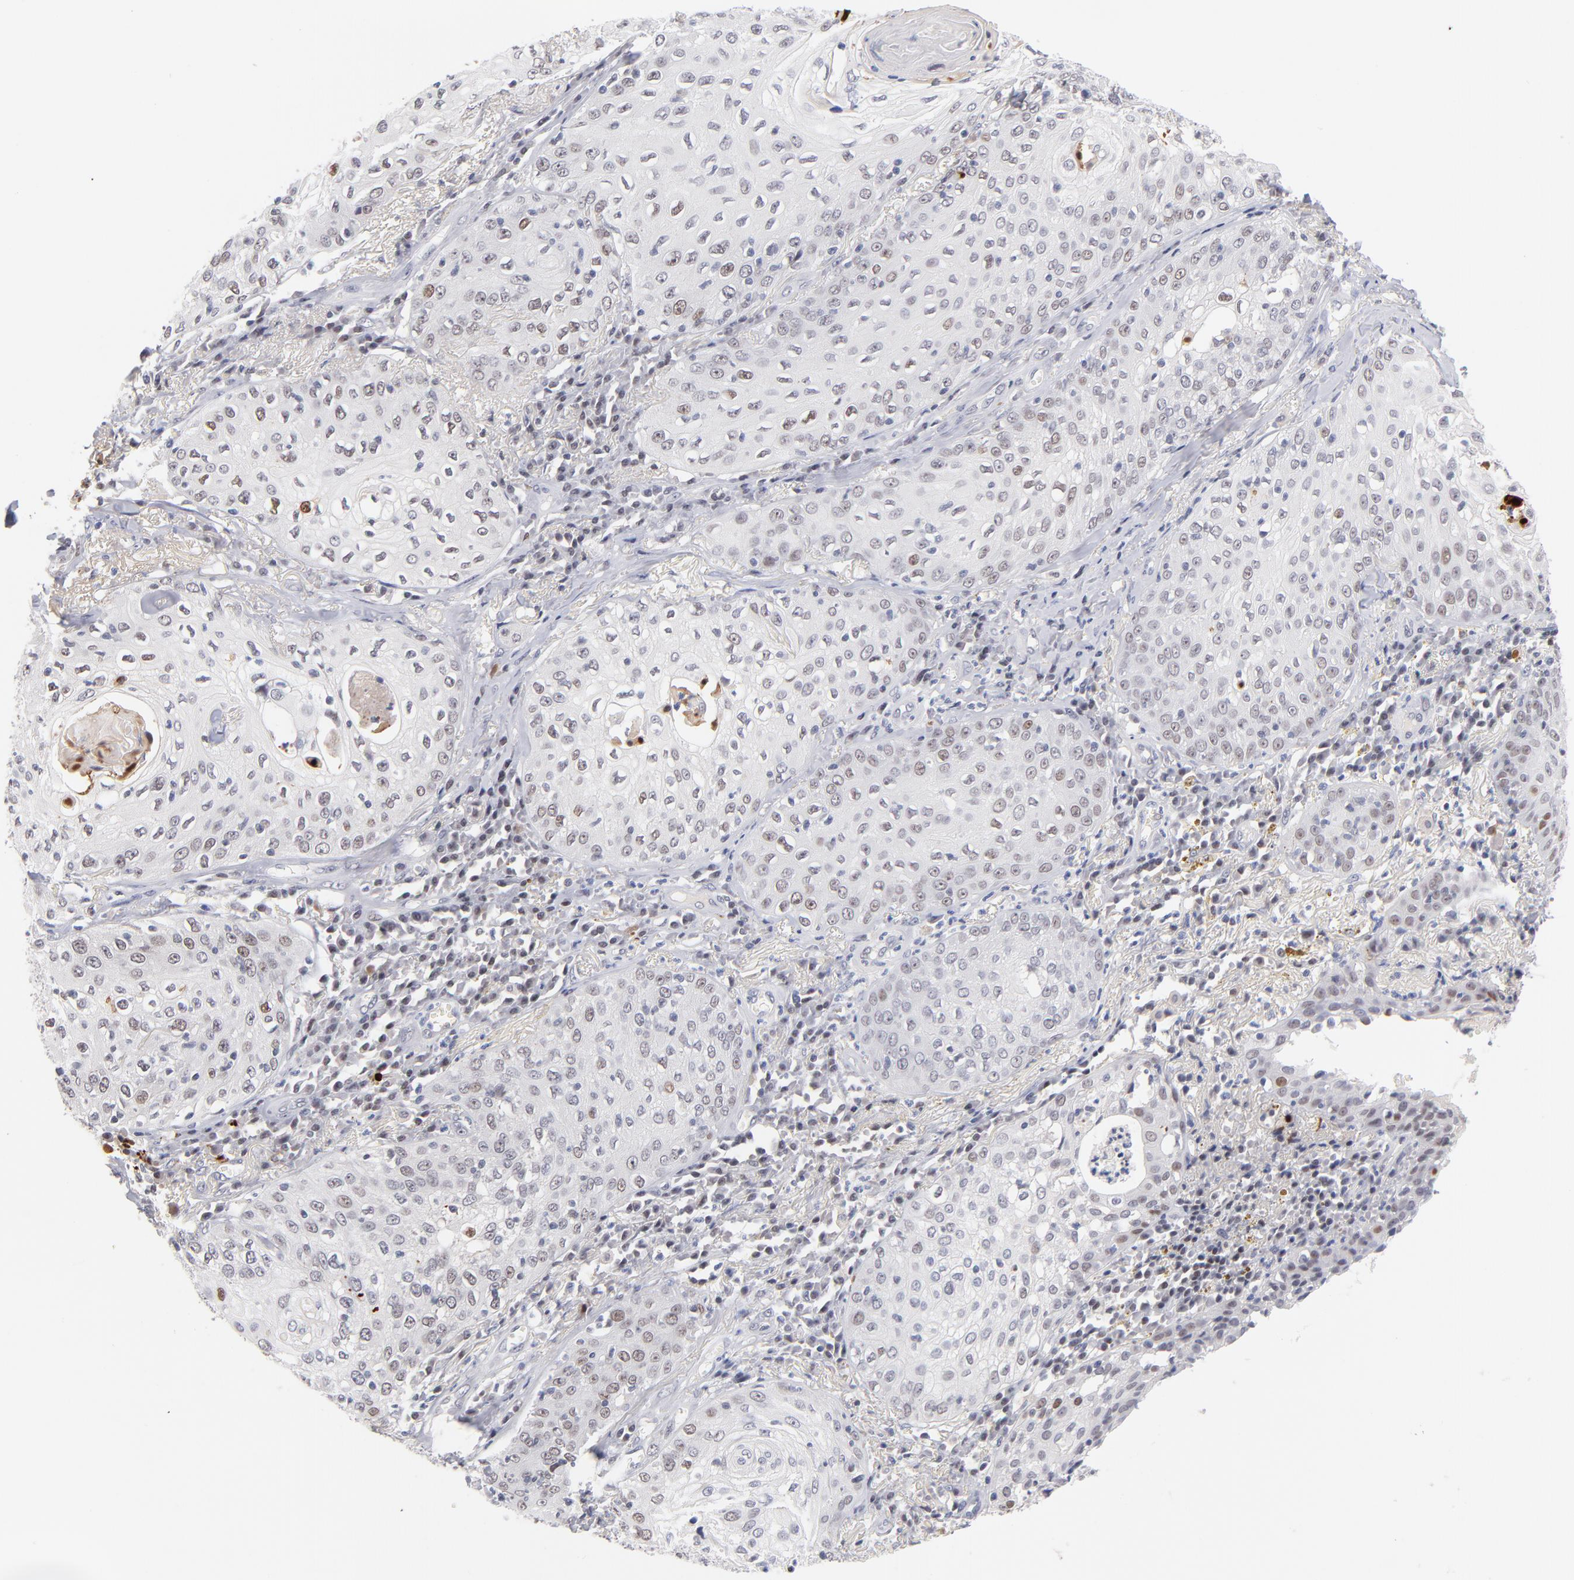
{"staining": {"intensity": "weak", "quantity": "<25%", "location": "nuclear"}, "tissue": "skin cancer", "cell_type": "Tumor cells", "image_type": "cancer", "snomed": [{"axis": "morphology", "description": "Squamous cell carcinoma, NOS"}, {"axis": "topography", "description": "Skin"}], "caption": "This is a micrograph of immunohistochemistry staining of skin cancer (squamous cell carcinoma), which shows no positivity in tumor cells.", "gene": "PARP1", "patient": {"sex": "male", "age": 65}}